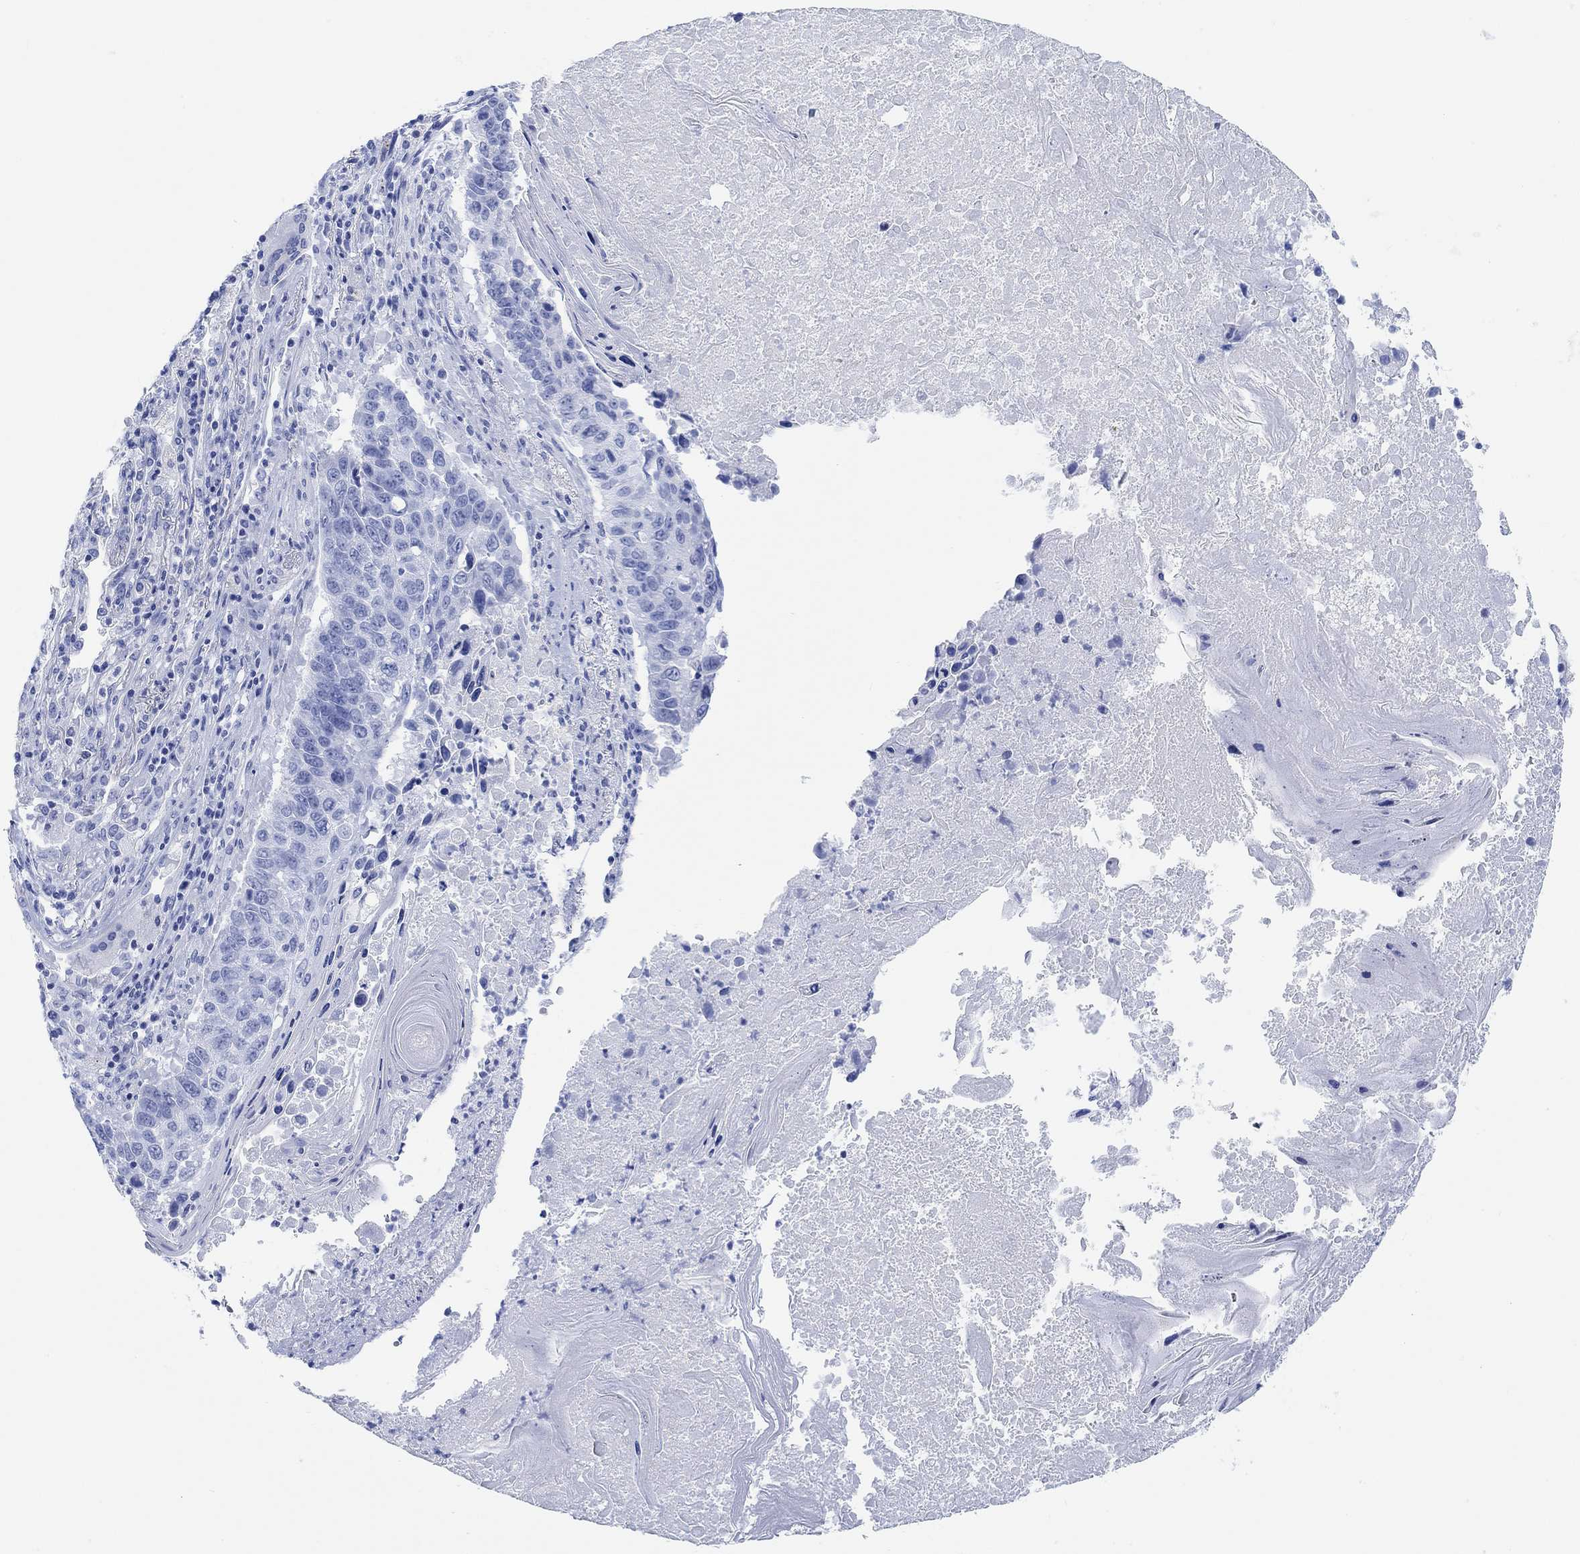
{"staining": {"intensity": "negative", "quantity": "none", "location": "none"}, "tissue": "lung cancer", "cell_type": "Tumor cells", "image_type": "cancer", "snomed": [{"axis": "morphology", "description": "Squamous cell carcinoma, NOS"}, {"axis": "topography", "description": "Lung"}], "caption": "Tumor cells show no significant positivity in lung squamous cell carcinoma. (Stains: DAB (3,3'-diaminobenzidine) immunohistochemistry (IHC) with hematoxylin counter stain, Microscopy: brightfield microscopy at high magnification).", "gene": "ANKRD33", "patient": {"sex": "male", "age": 73}}